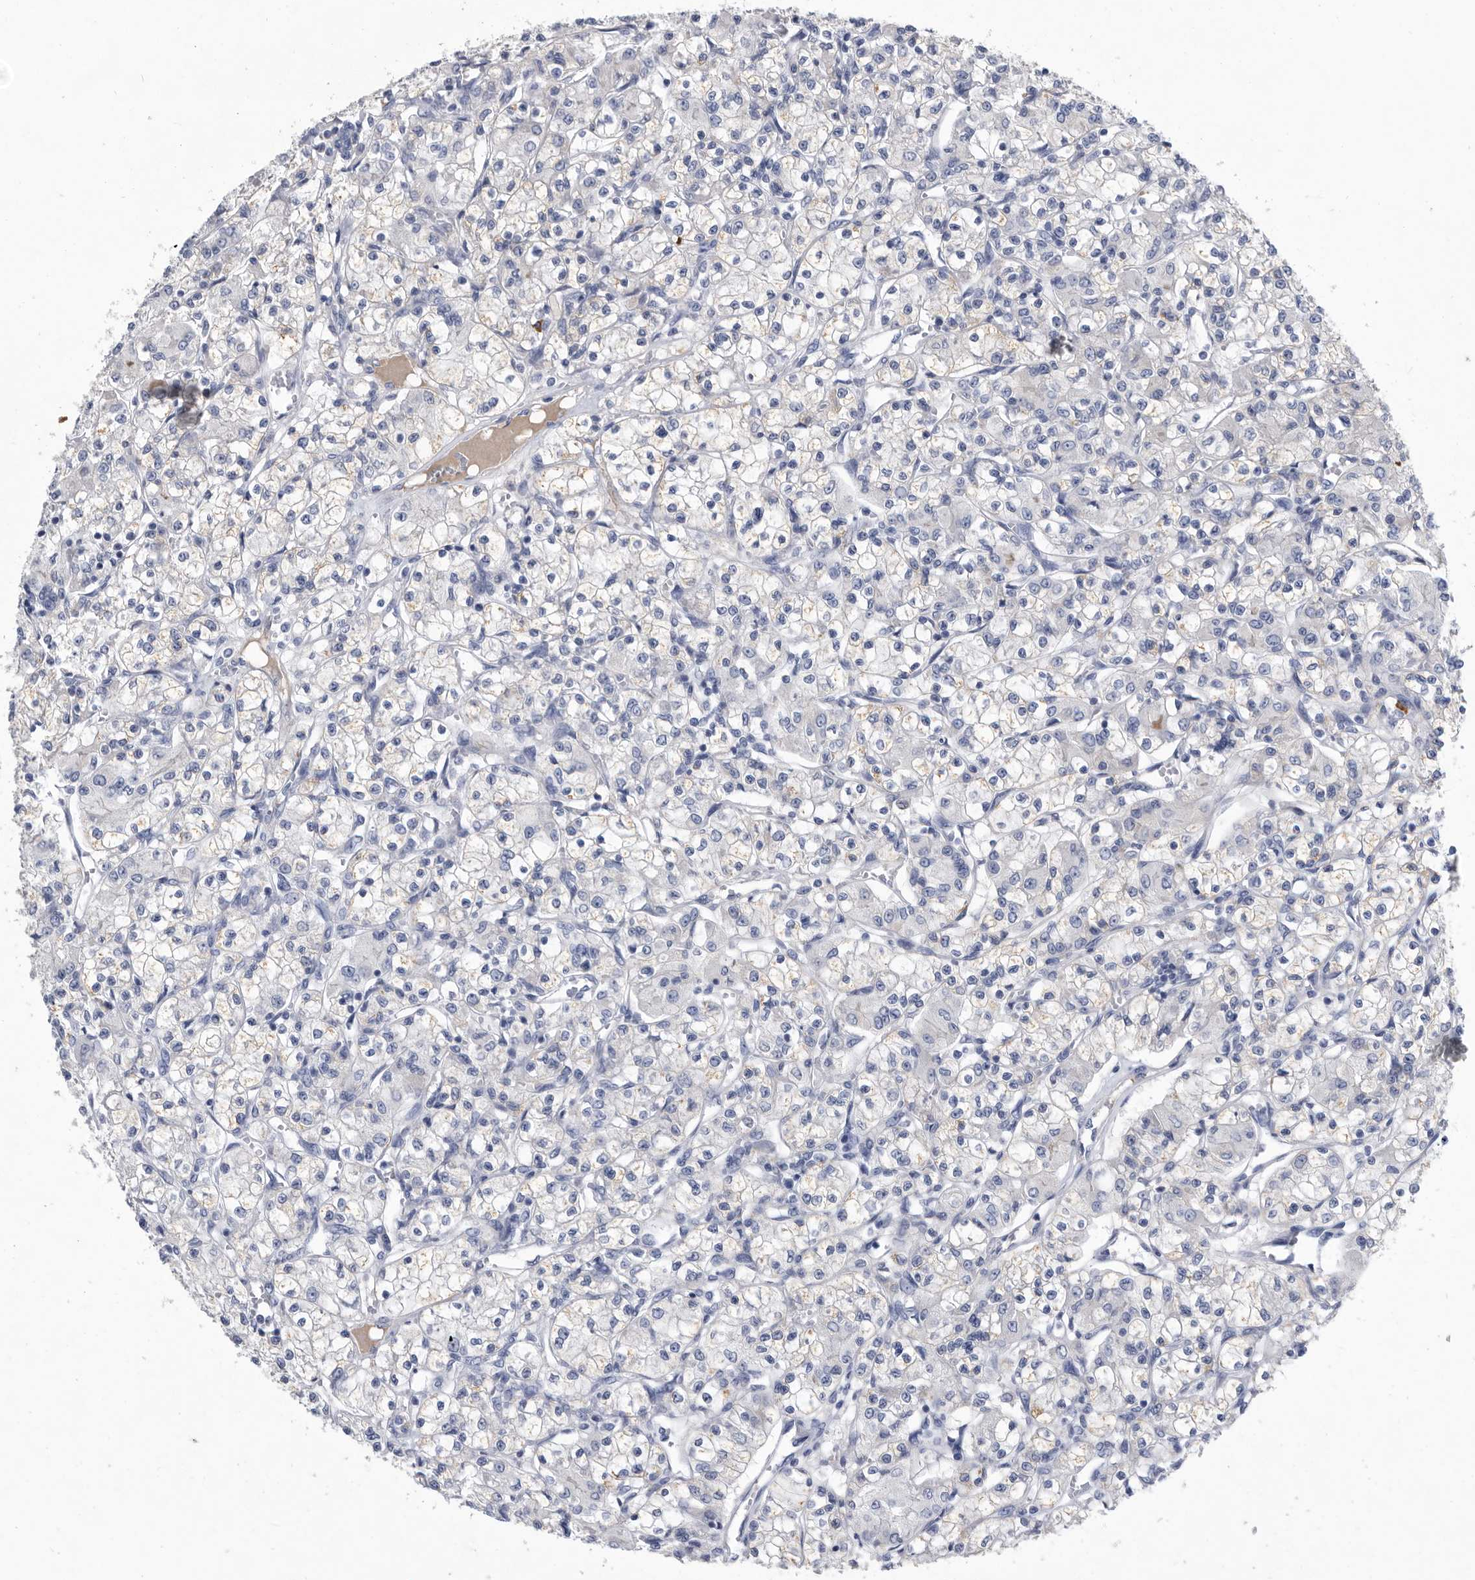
{"staining": {"intensity": "negative", "quantity": "none", "location": "none"}, "tissue": "renal cancer", "cell_type": "Tumor cells", "image_type": "cancer", "snomed": [{"axis": "morphology", "description": "Adenocarcinoma, NOS"}, {"axis": "topography", "description": "Kidney"}], "caption": "A high-resolution photomicrograph shows IHC staining of adenocarcinoma (renal), which displays no significant expression in tumor cells. (DAB (3,3'-diaminobenzidine) IHC visualized using brightfield microscopy, high magnification).", "gene": "BTBD6", "patient": {"sex": "female", "age": 59}}